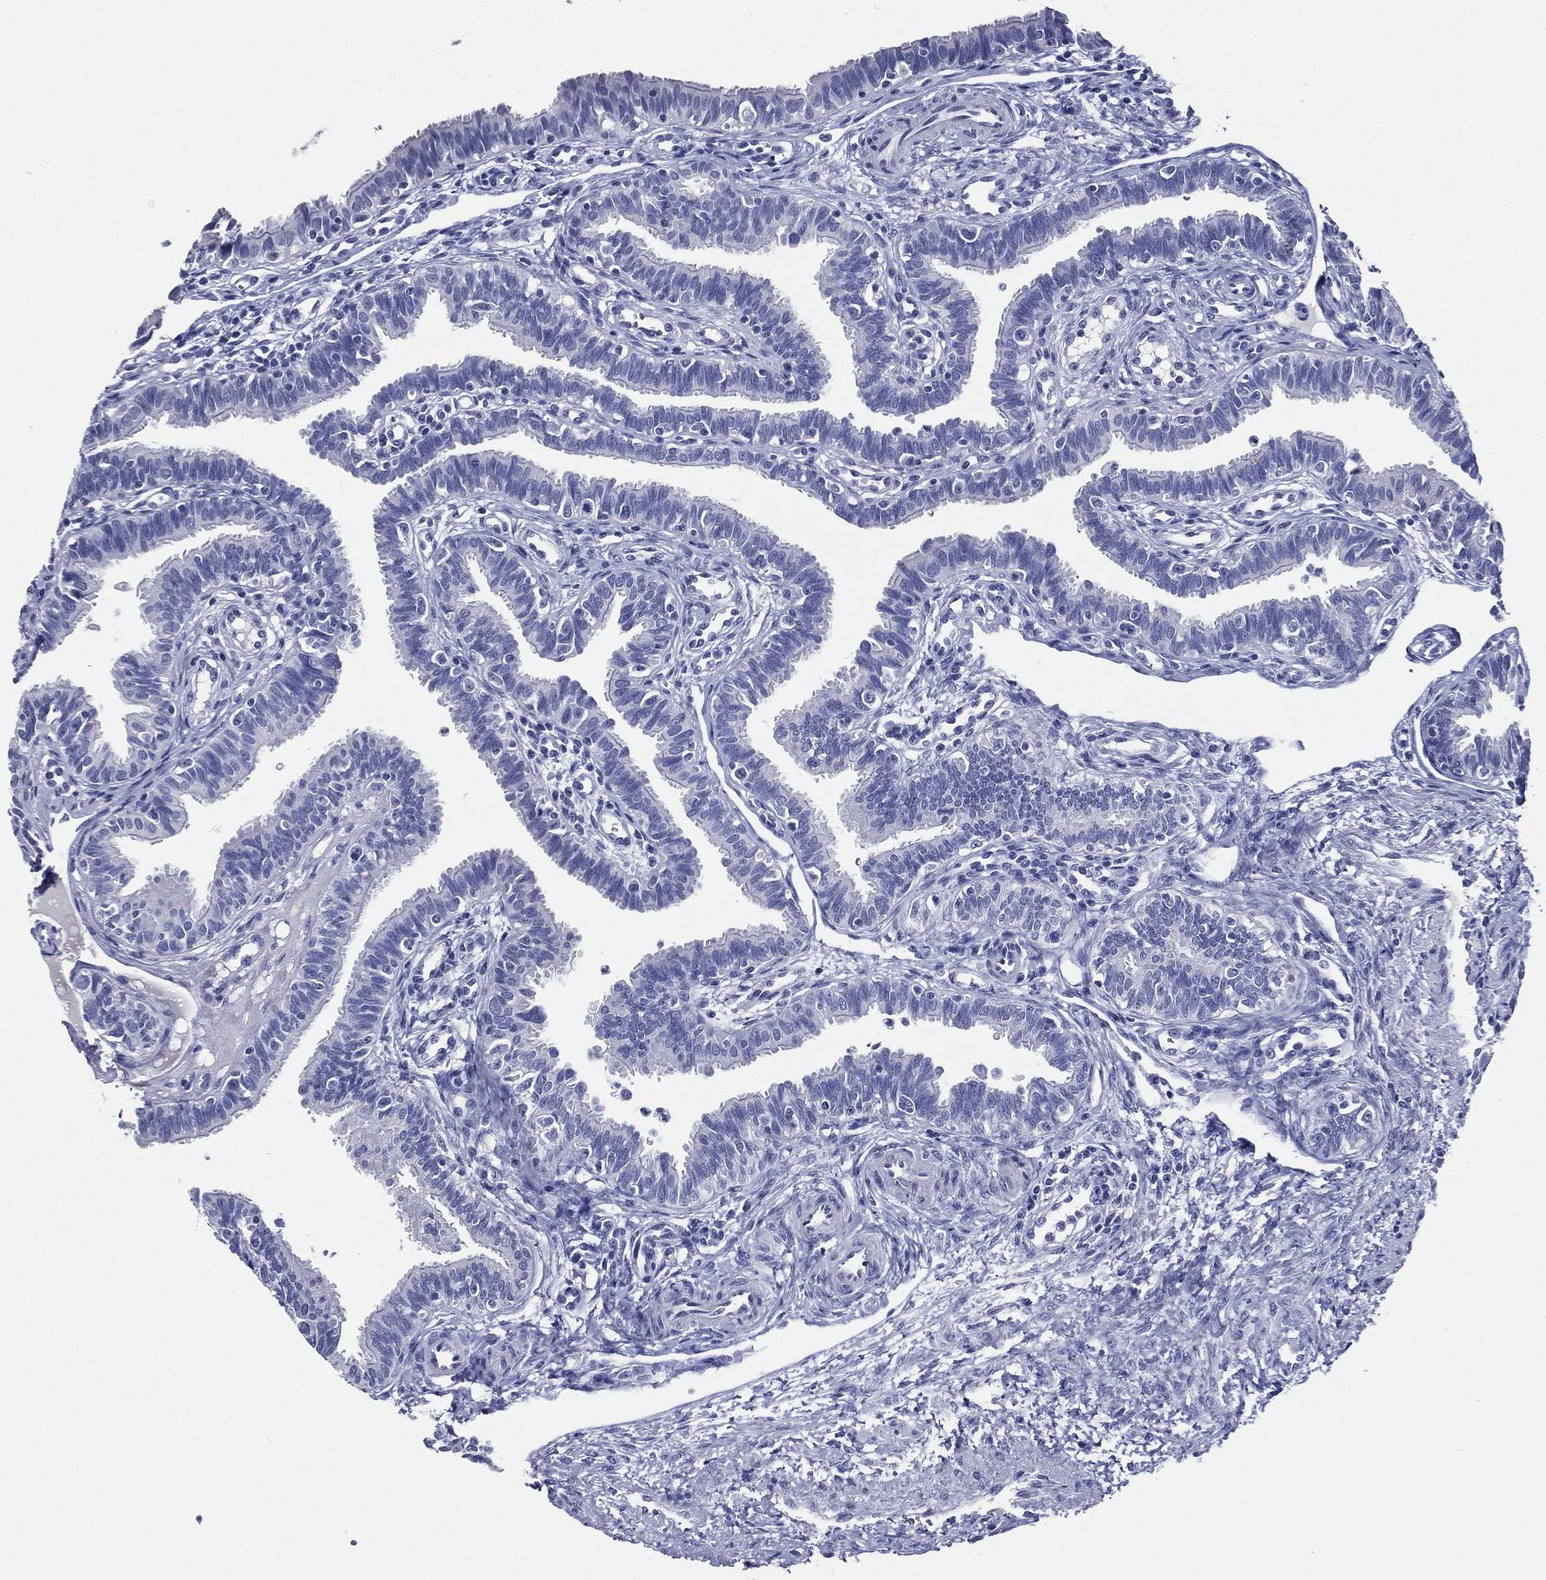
{"staining": {"intensity": "negative", "quantity": "none", "location": "none"}, "tissue": "fallopian tube", "cell_type": "Glandular cells", "image_type": "normal", "snomed": [{"axis": "morphology", "description": "Normal tissue, NOS"}, {"axis": "topography", "description": "Fallopian tube"}], "caption": "There is no significant positivity in glandular cells of fallopian tube.", "gene": "TFAP2A", "patient": {"sex": "female", "age": 36}}